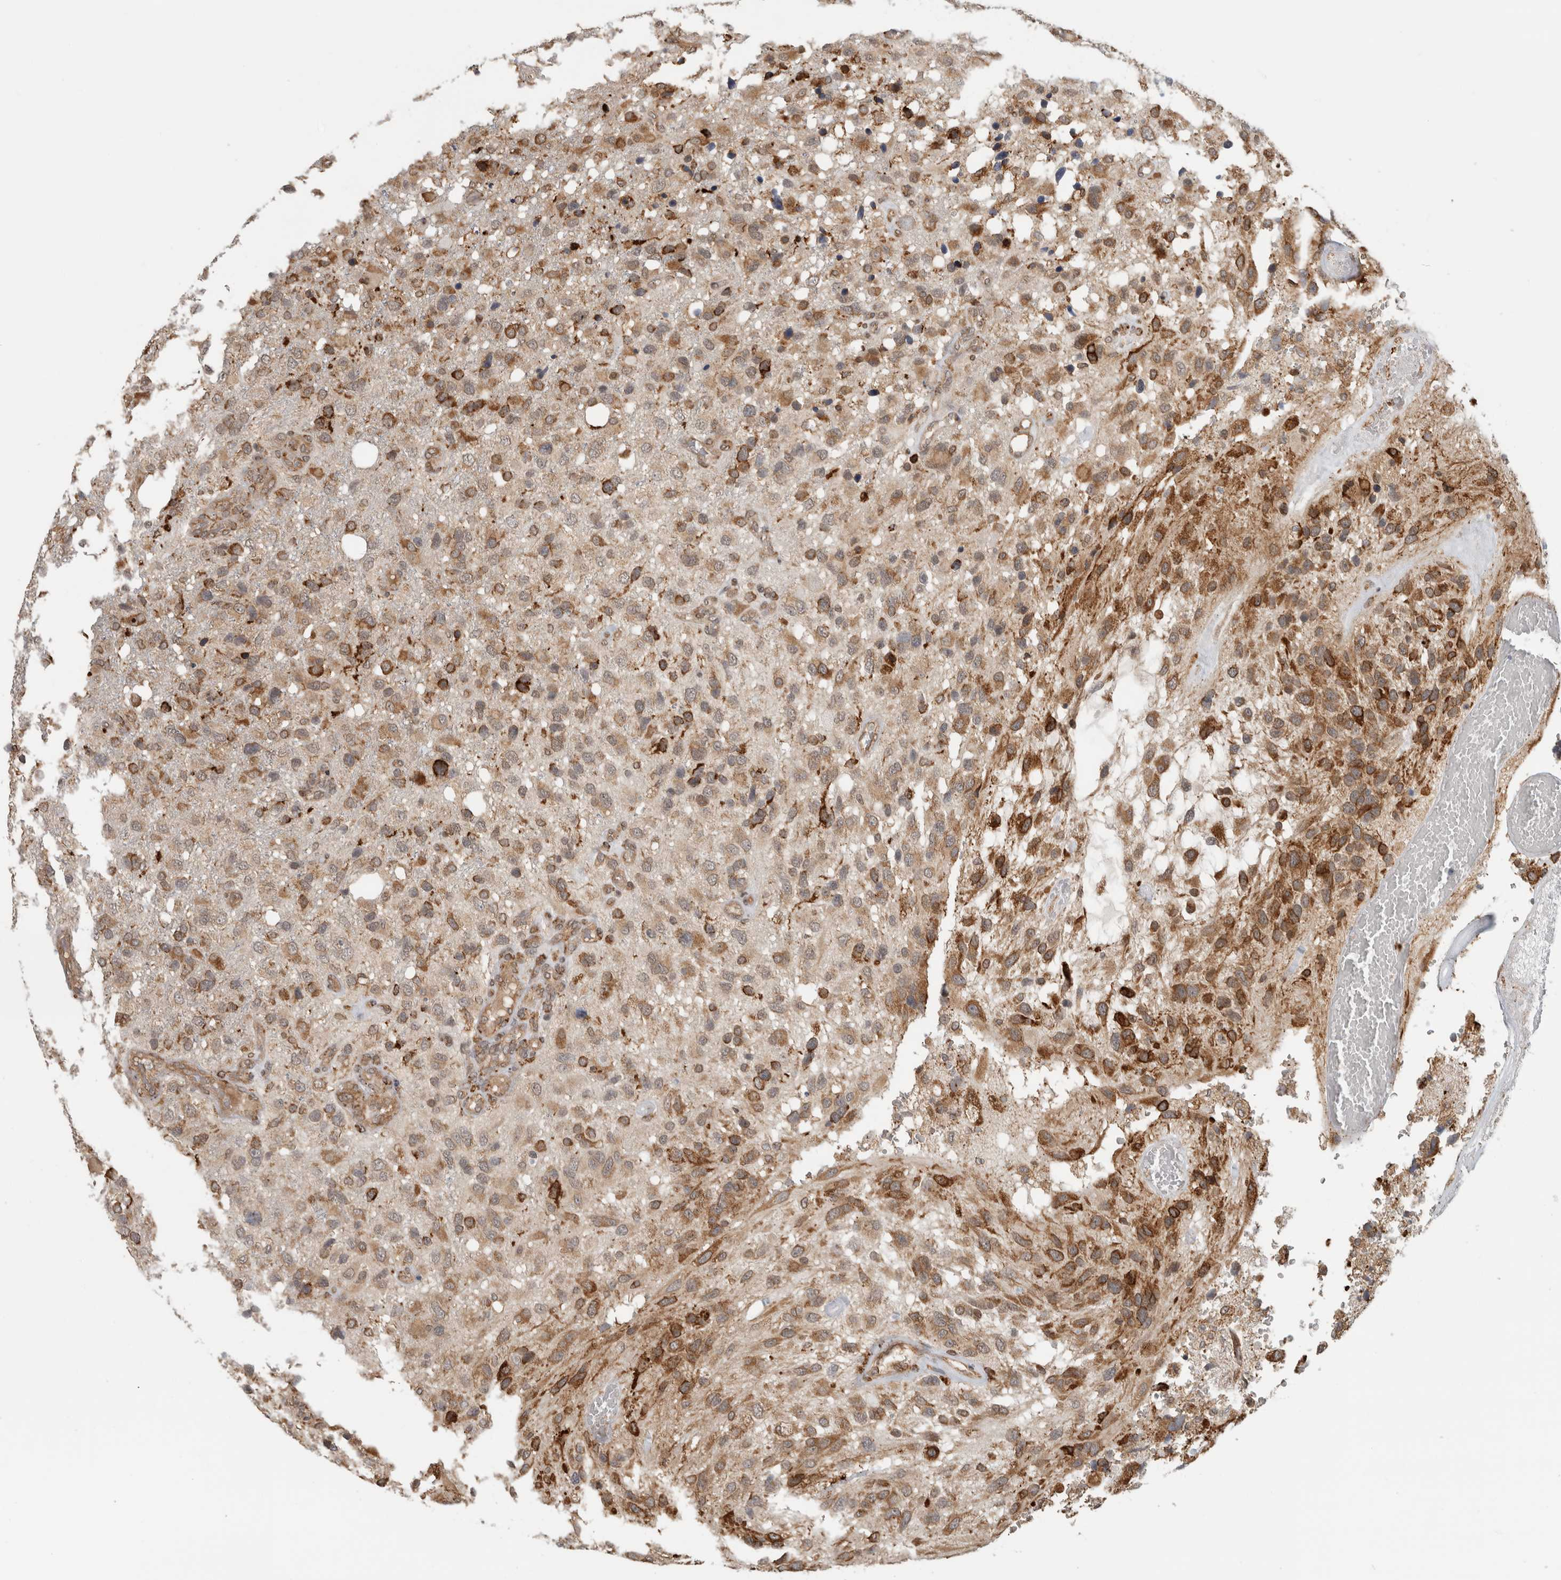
{"staining": {"intensity": "moderate", "quantity": ">75%", "location": "cytoplasmic/membranous"}, "tissue": "glioma", "cell_type": "Tumor cells", "image_type": "cancer", "snomed": [{"axis": "morphology", "description": "Glioma, malignant, High grade"}, {"axis": "topography", "description": "Brain"}], "caption": "Glioma stained with a protein marker reveals moderate staining in tumor cells.", "gene": "MS4A7", "patient": {"sex": "female", "age": 58}}